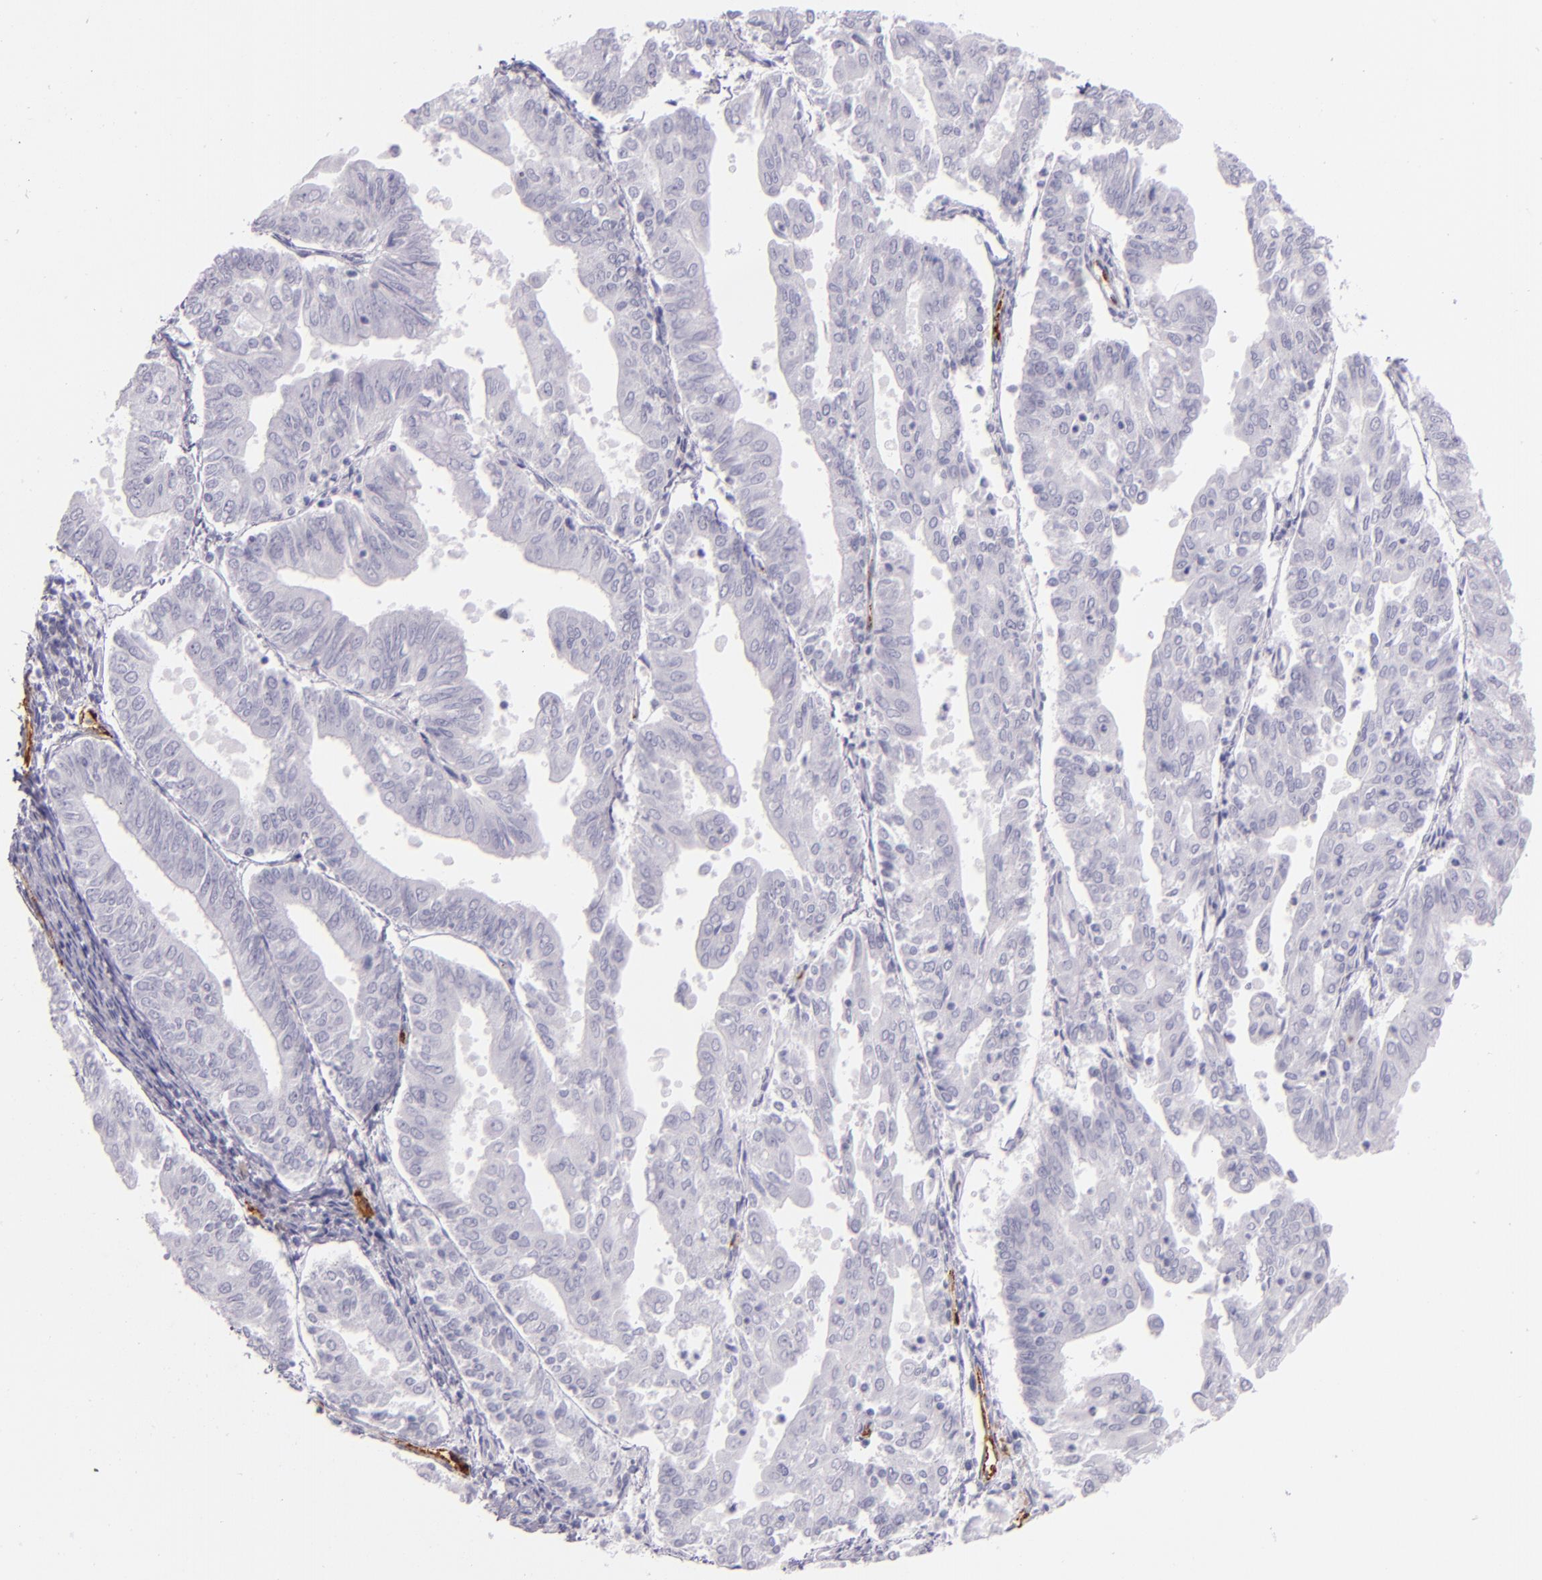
{"staining": {"intensity": "negative", "quantity": "none", "location": "none"}, "tissue": "endometrial cancer", "cell_type": "Tumor cells", "image_type": "cancer", "snomed": [{"axis": "morphology", "description": "Adenocarcinoma, NOS"}, {"axis": "topography", "description": "Endometrium"}], "caption": "An IHC histopathology image of endometrial cancer (adenocarcinoma) is shown. There is no staining in tumor cells of endometrial cancer (adenocarcinoma).", "gene": "SELP", "patient": {"sex": "female", "age": 79}}